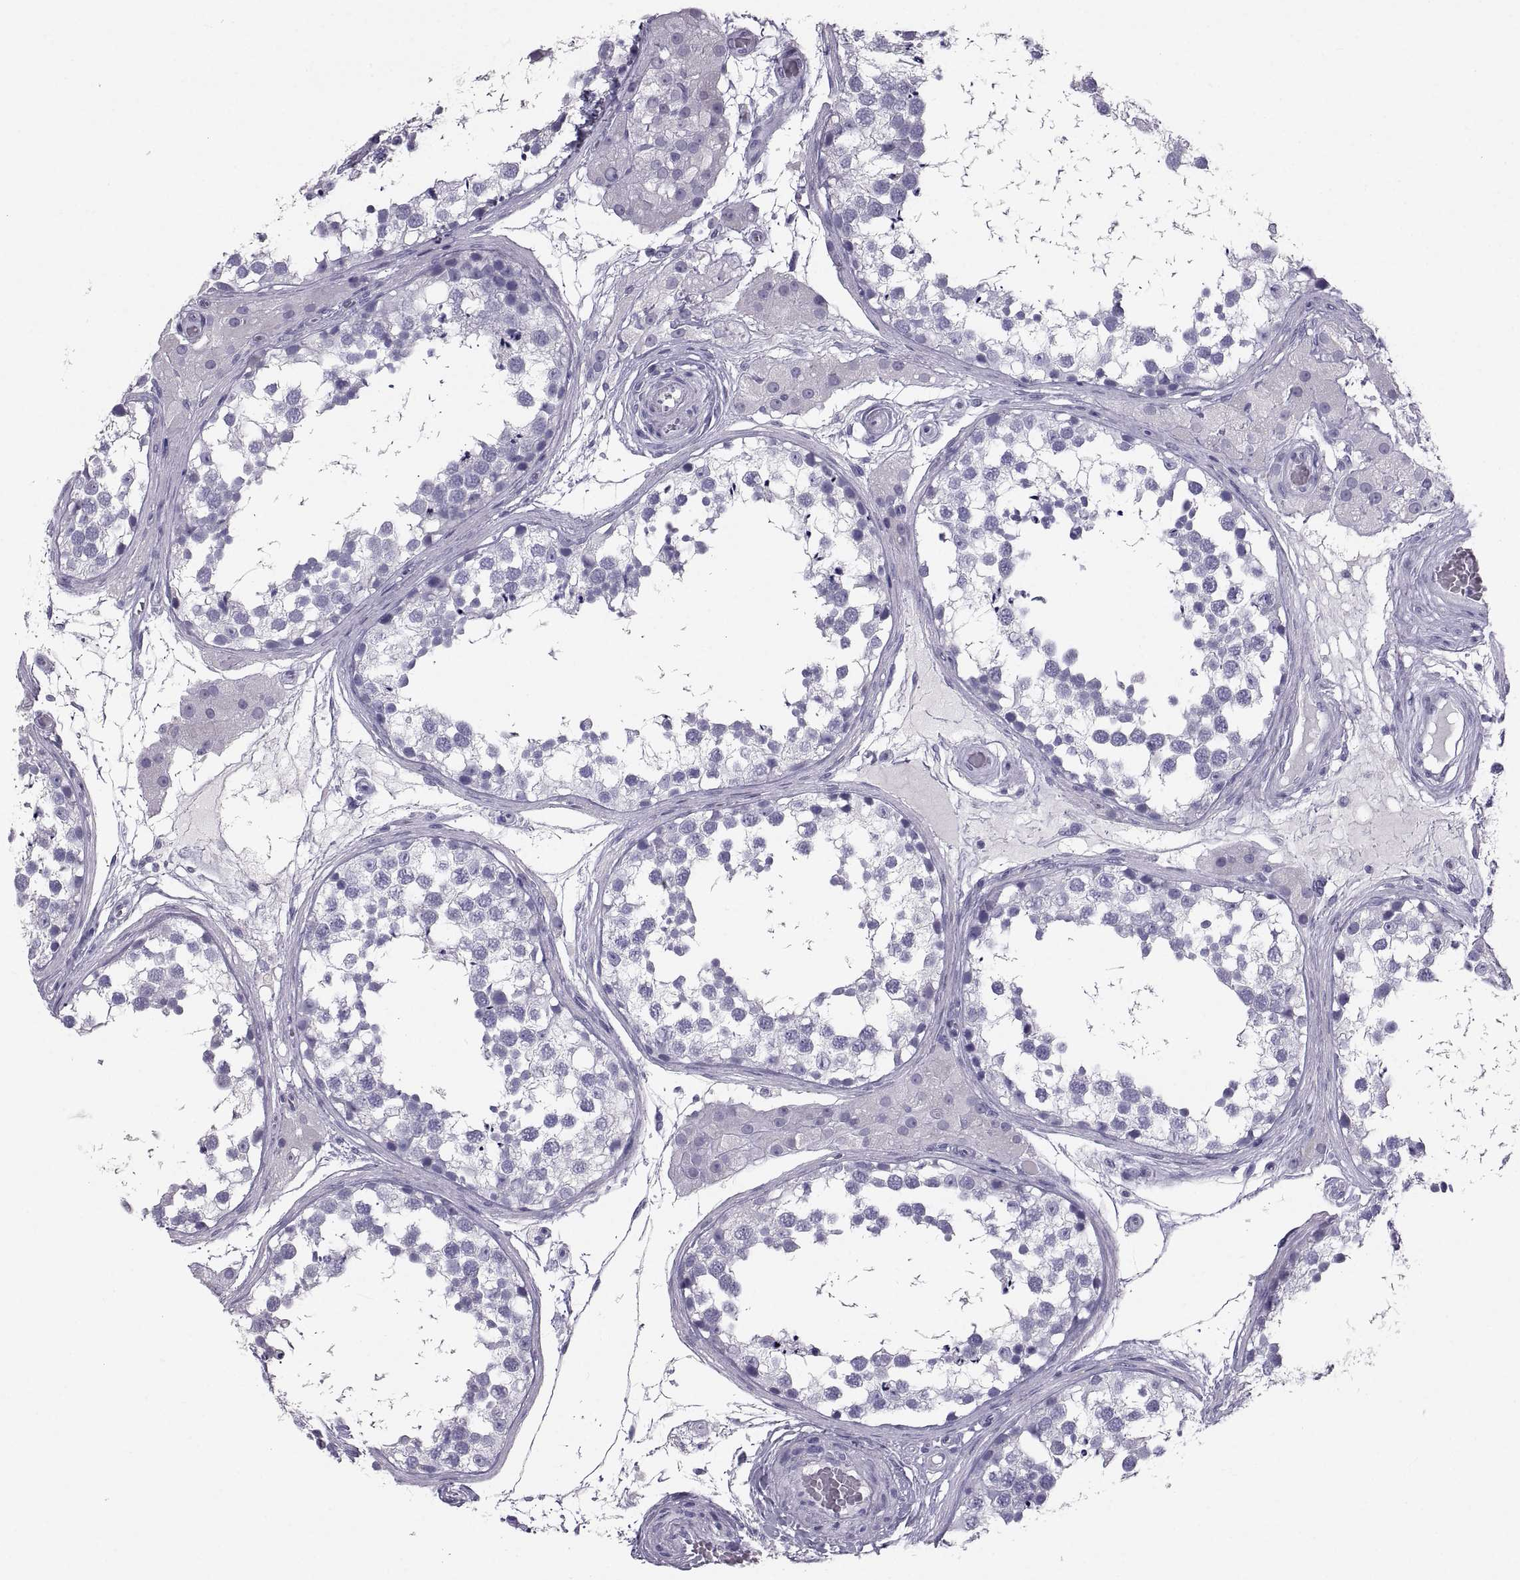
{"staining": {"intensity": "negative", "quantity": "none", "location": "none"}, "tissue": "testis", "cell_type": "Cells in seminiferous ducts", "image_type": "normal", "snomed": [{"axis": "morphology", "description": "Normal tissue, NOS"}, {"axis": "morphology", "description": "Seminoma, NOS"}, {"axis": "topography", "description": "Testis"}], "caption": "High power microscopy image of an IHC image of benign testis, revealing no significant staining in cells in seminiferous ducts. (DAB (3,3'-diaminobenzidine) immunohistochemistry (IHC) visualized using brightfield microscopy, high magnification).", "gene": "PCSK1N", "patient": {"sex": "male", "age": 65}}